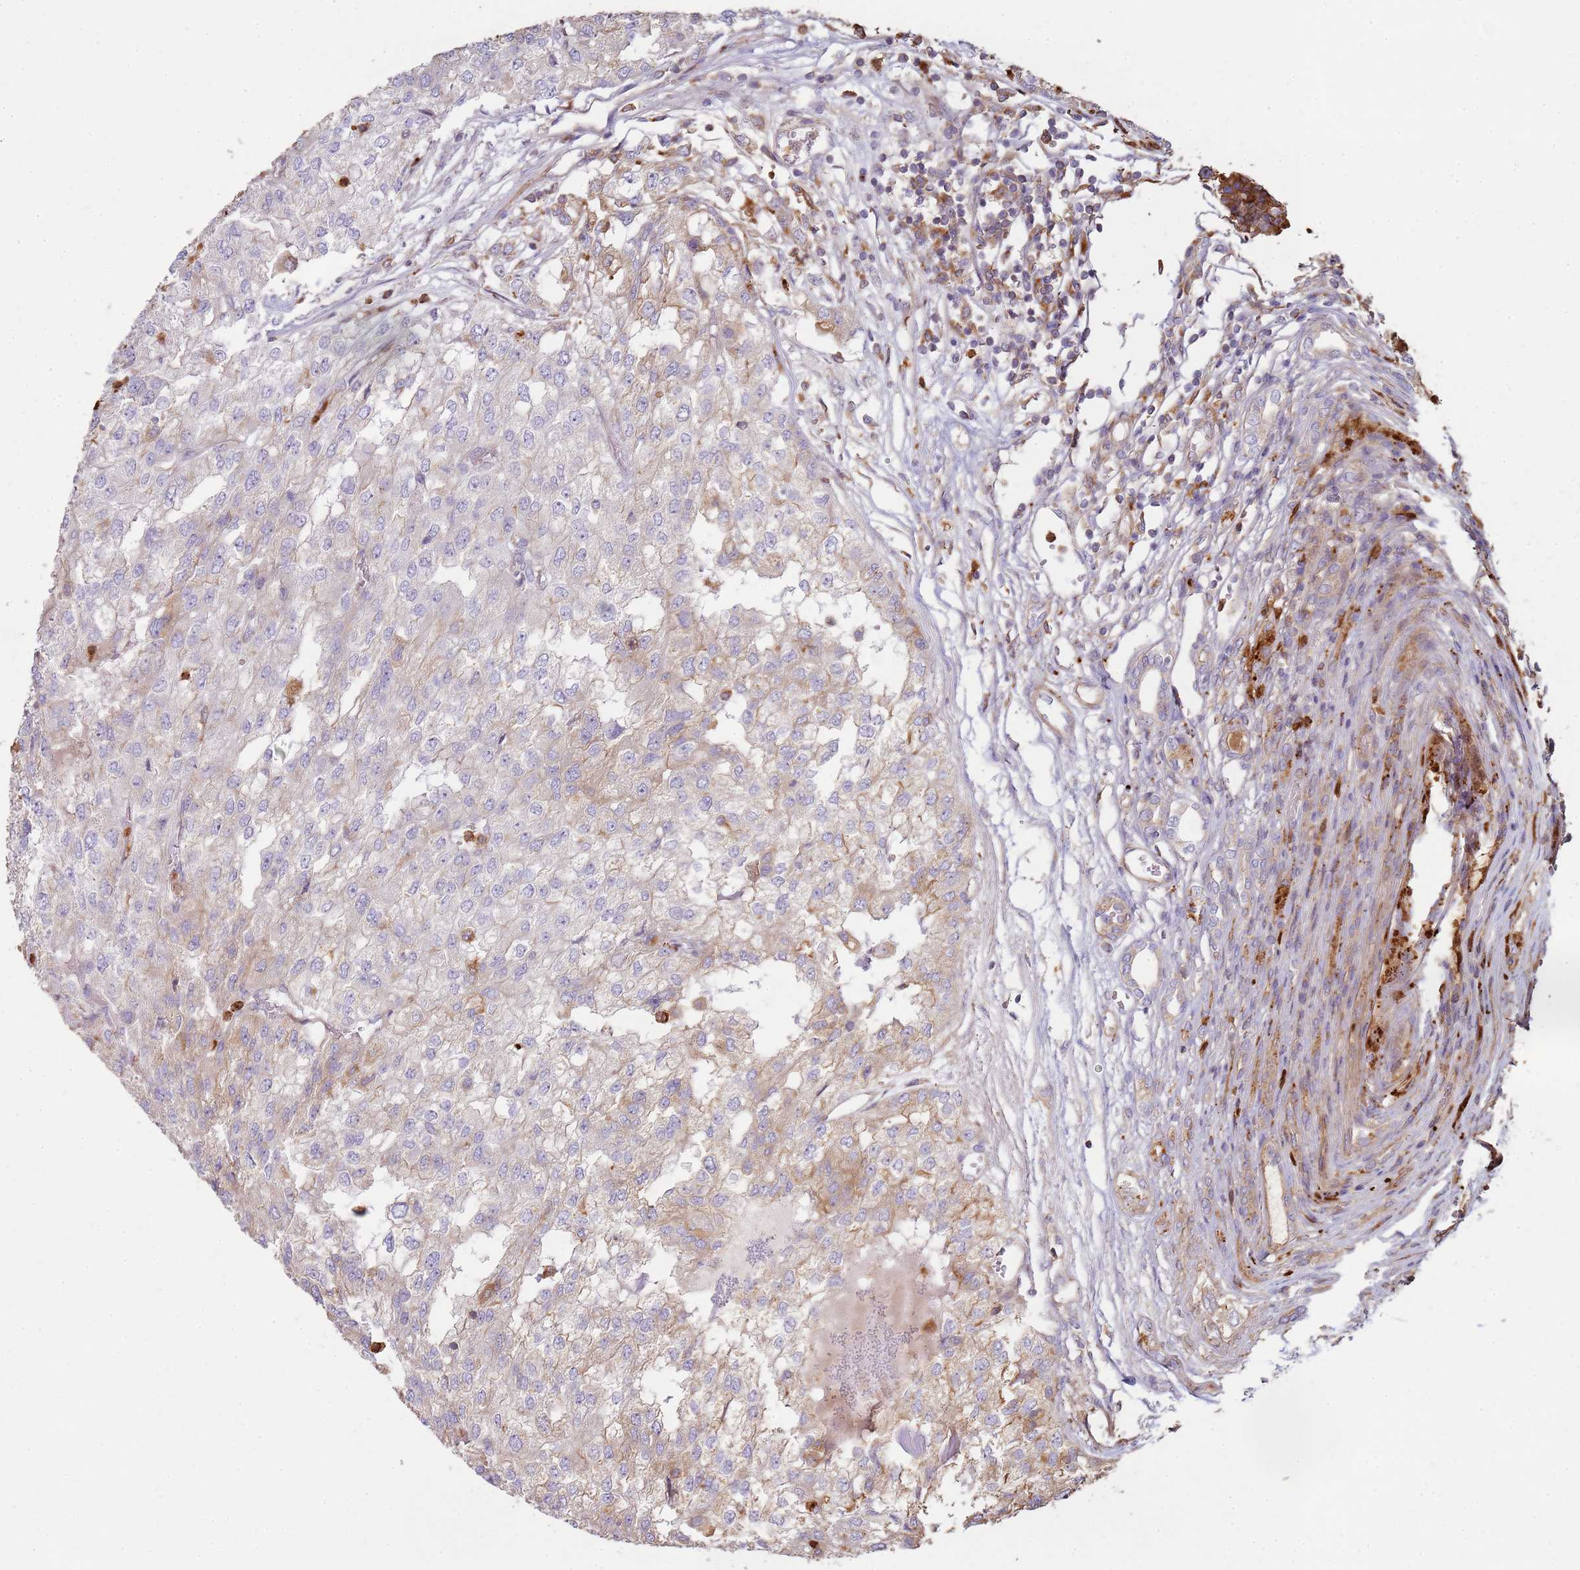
{"staining": {"intensity": "negative", "quantity": "none", "location": "none"}, "tissue": "renal cancer", "cell_type": "Tumor cells", "image_type": "cancer", "snomed": [{"axis": "morphology", "description": "Adenocarcinoma, NOS"}, {"axis": "topography", "description": "Kidney"}], "caption": "IHC histopathology image of neoplastic tissue: renal adenocarcinoma stained with DAB (3,3'-diaminobenzidine) displays no significant protein expression in tumor cells.", "gene": "NDUFAF4", "patient": {"sex": "female", "age": 54}}